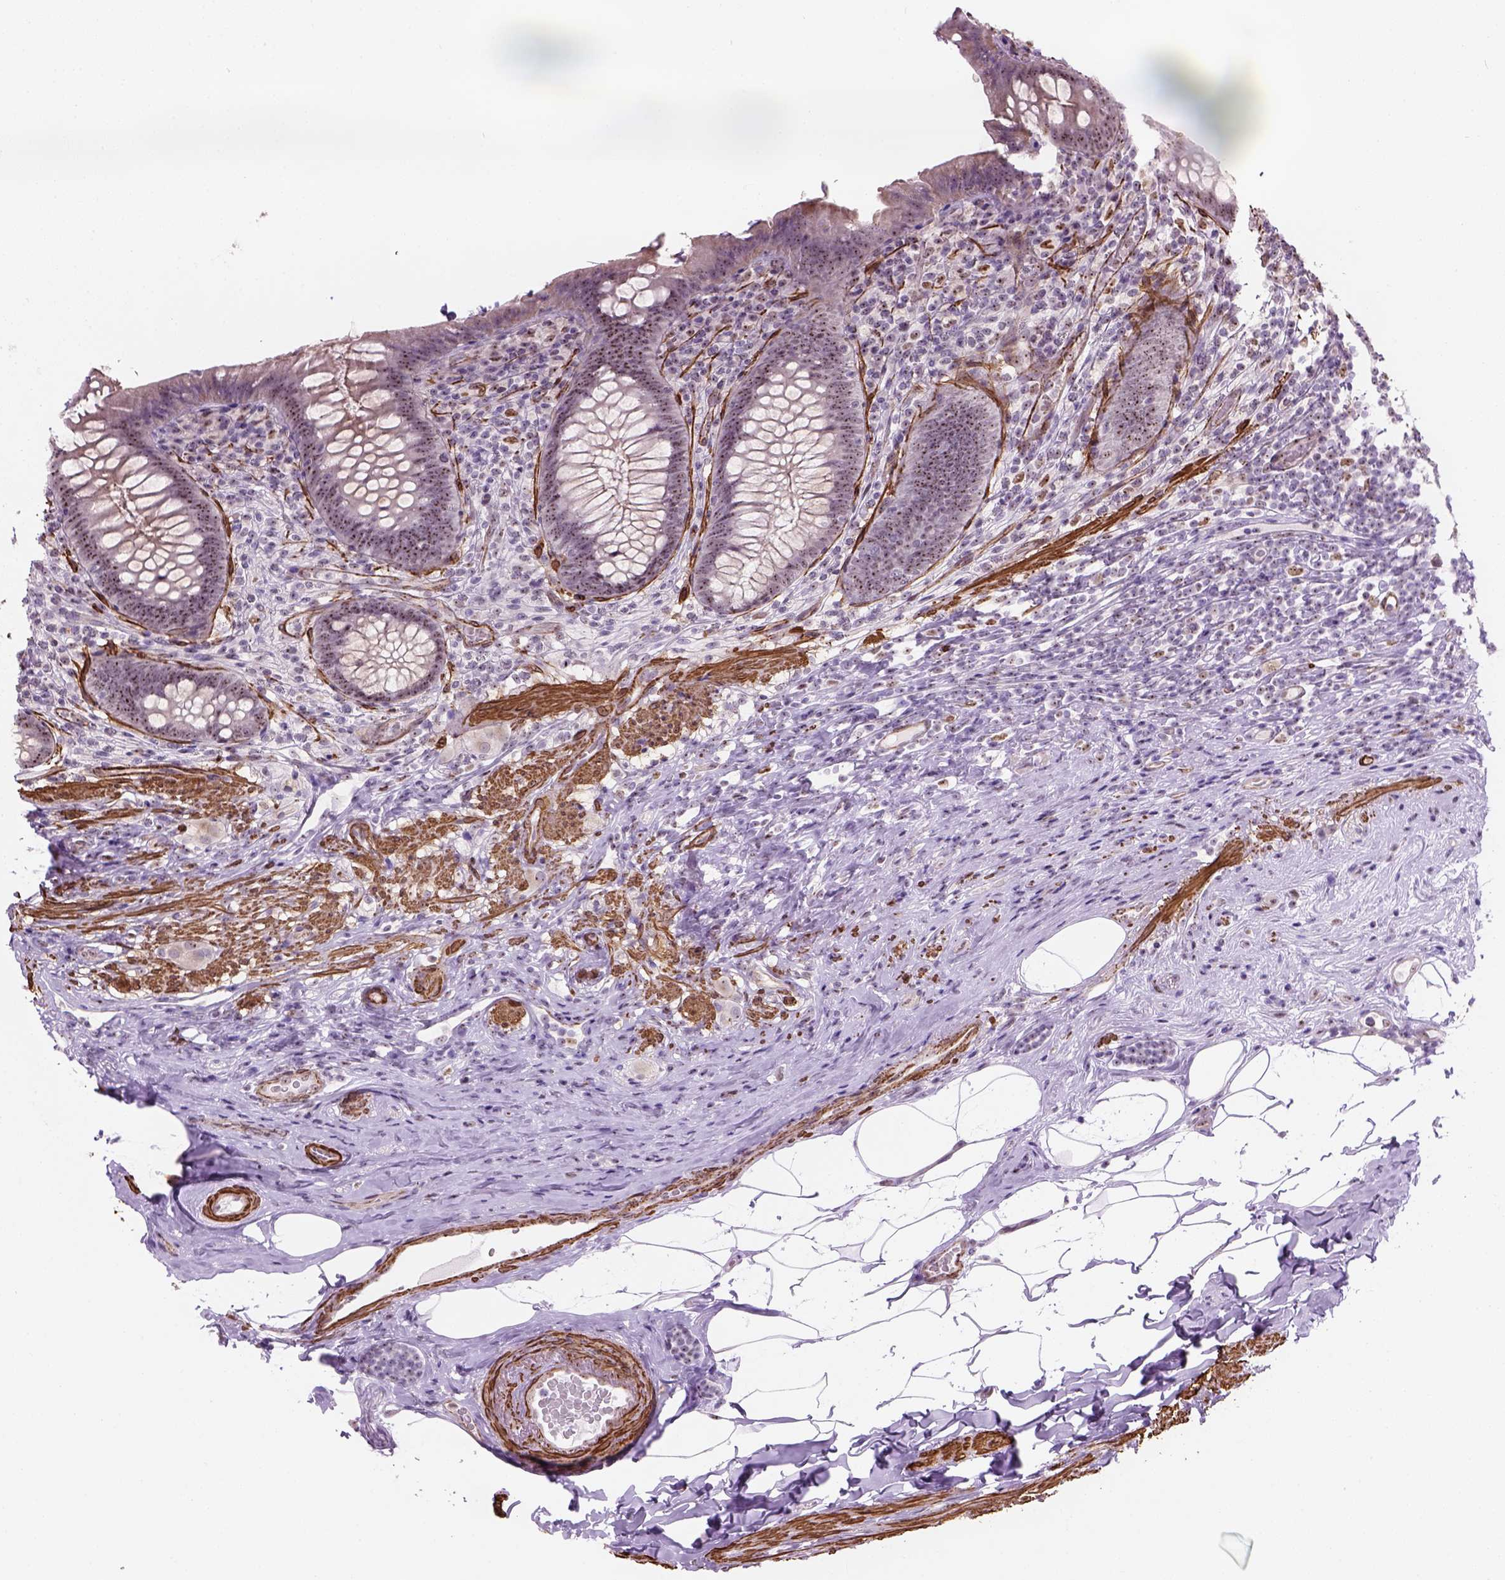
{"staining": {"intensity": "moderate", "quantity": ">75%", "location": "nuclear"}, "tissue": "appendix", "cell_type": "Glandular cells", "image_type": "normal", "snomed": [{"axis": "morphology", "description": "Normal tissue, NOS"}, {"axis": "topography", "description": "Appendix"}], "caption": "Protein staining by immunohistochemistry (IHC) displays moderate nuclear expression in about >75% of glandular cells in benign appendix. (Brightfield microscopy of DAB IHC at high magnification).", "gene": "RRS1", "patient": {"sex": "male", "age": 47}}